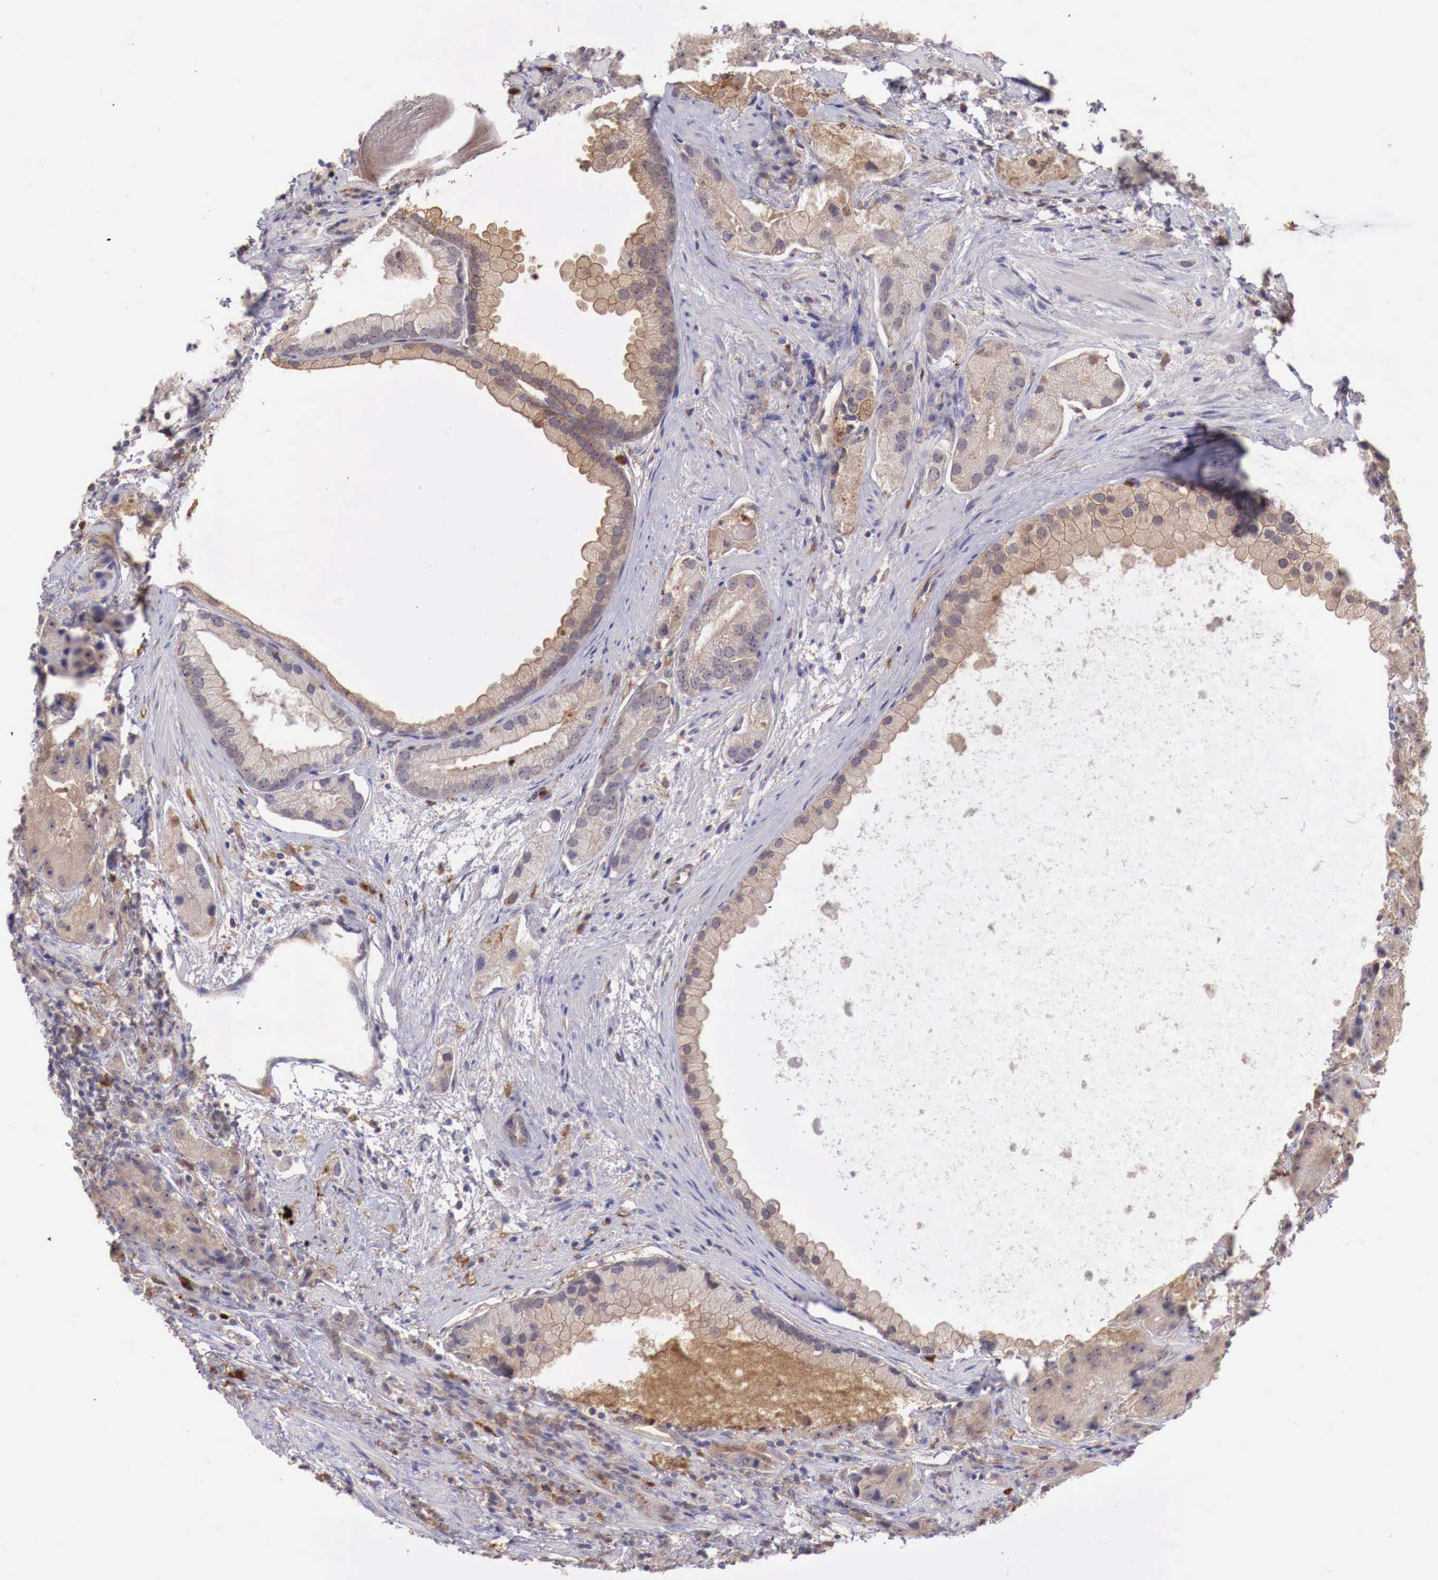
{"staining": {"intensity": "weak", "quantity": ">75%", "location": "cytoplasmic/membranous"}, "tissue": "prostate cancer", "cell_type": "Tumor cells", "image_type": "cancer", "snomed": [{"axis": "morphology", "description": "Adenocarcinoma, Medium grade"}, {"axis": "topography", "description": "Prostate"}], "caption": "Protein expression analysis of prostate cancer shows weak cytoplasmic/membranous positivity in about >75% of tumor cells.", "gene": "GAB2", "patient": {"sex": "male", "age": 70}}